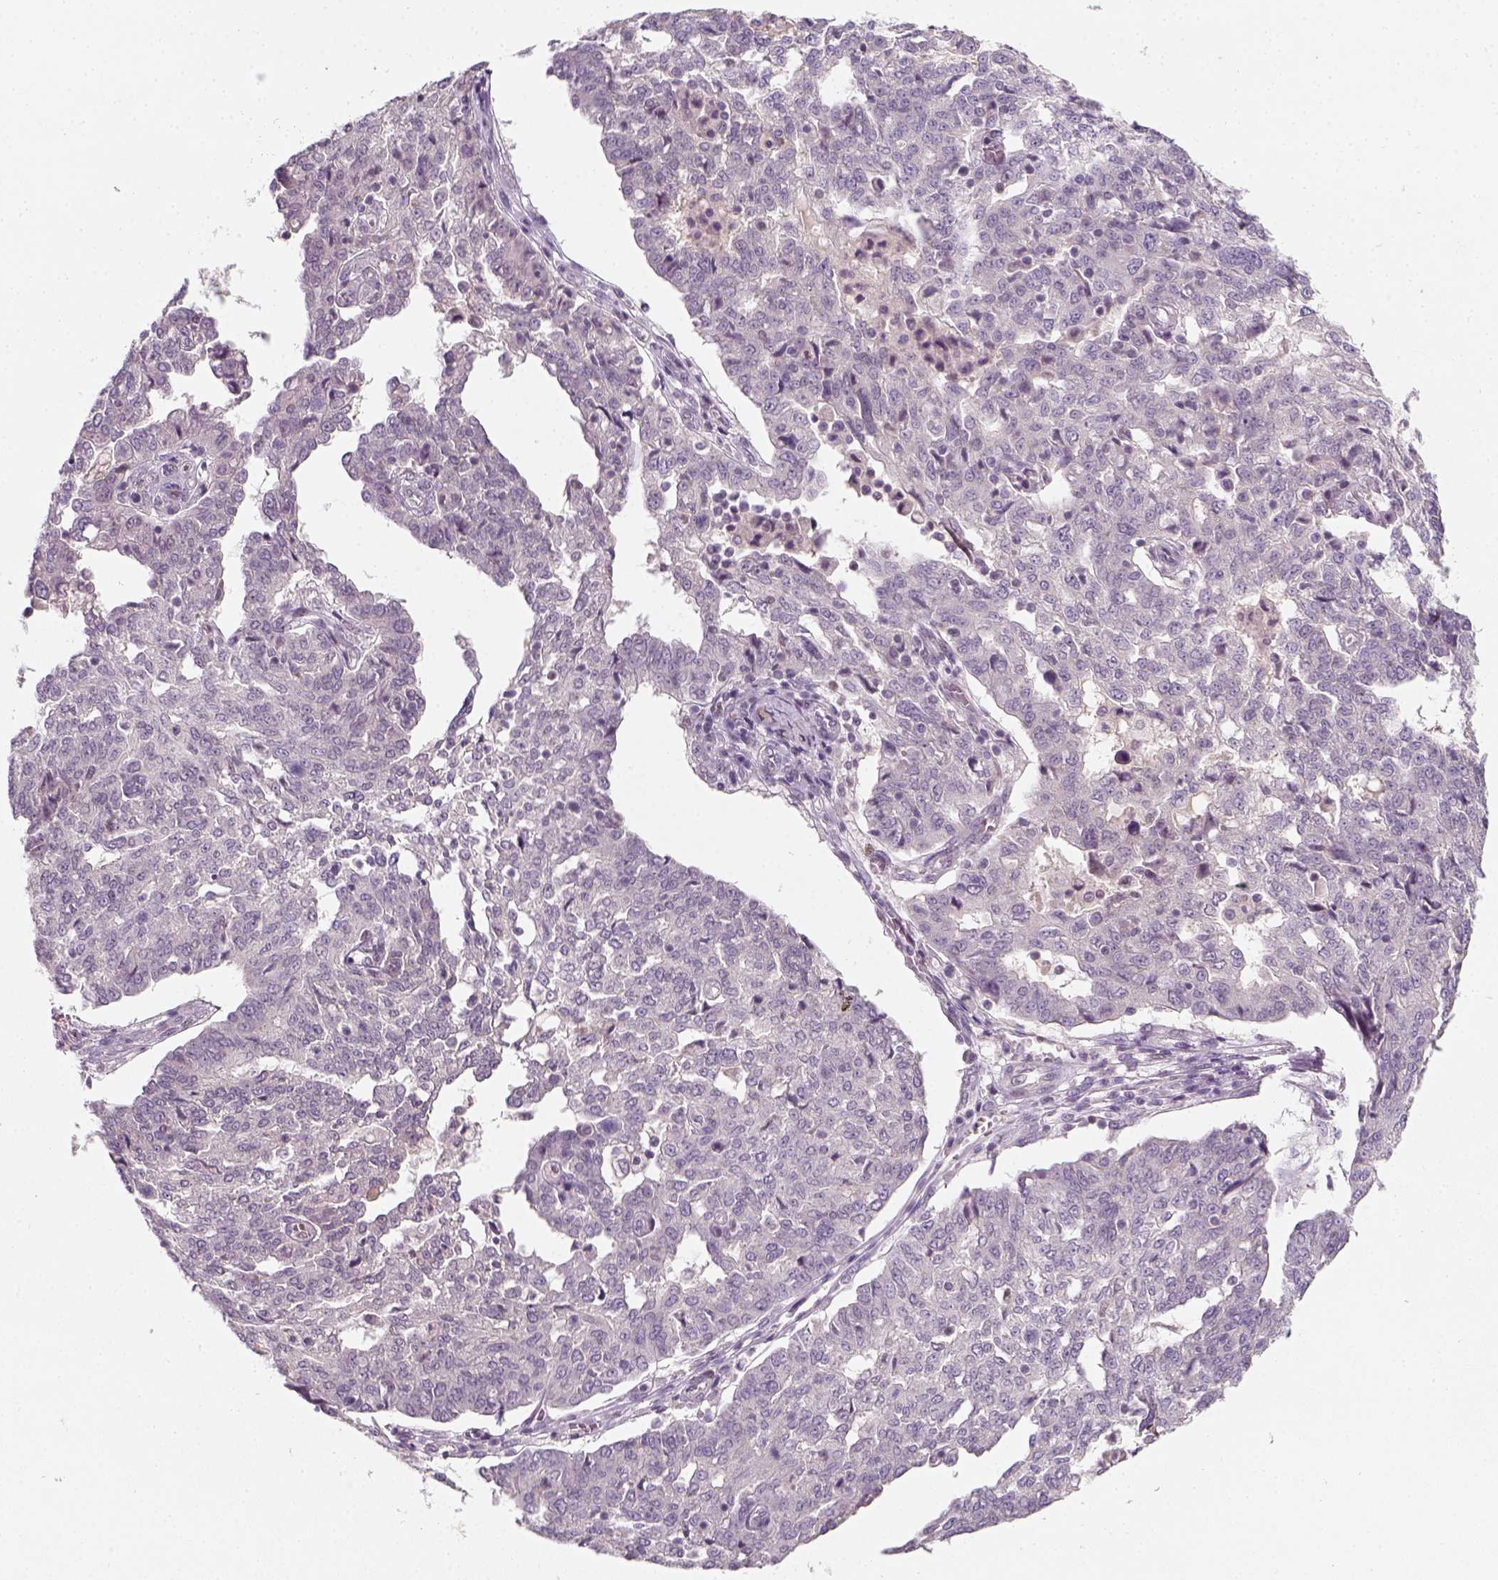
{"staining": {"intensity": "negative", "quantity": "none", "location": "none"}, "tissue": "ovarian cancer", "cell_type": "Tumor cells", "image_type": "cancer", "snomed": [{"axis": "morphology", "description": "Cystadenocarcinoma, serous, NOS"}, {"axis": "topography", "description": "Ovary"}], "caption": "There is no significant expression in tumor cells of ovarian serous cystadenocarcinoma.", "gene": "TP53", "patient": {"sex": "female", "age": 67}}